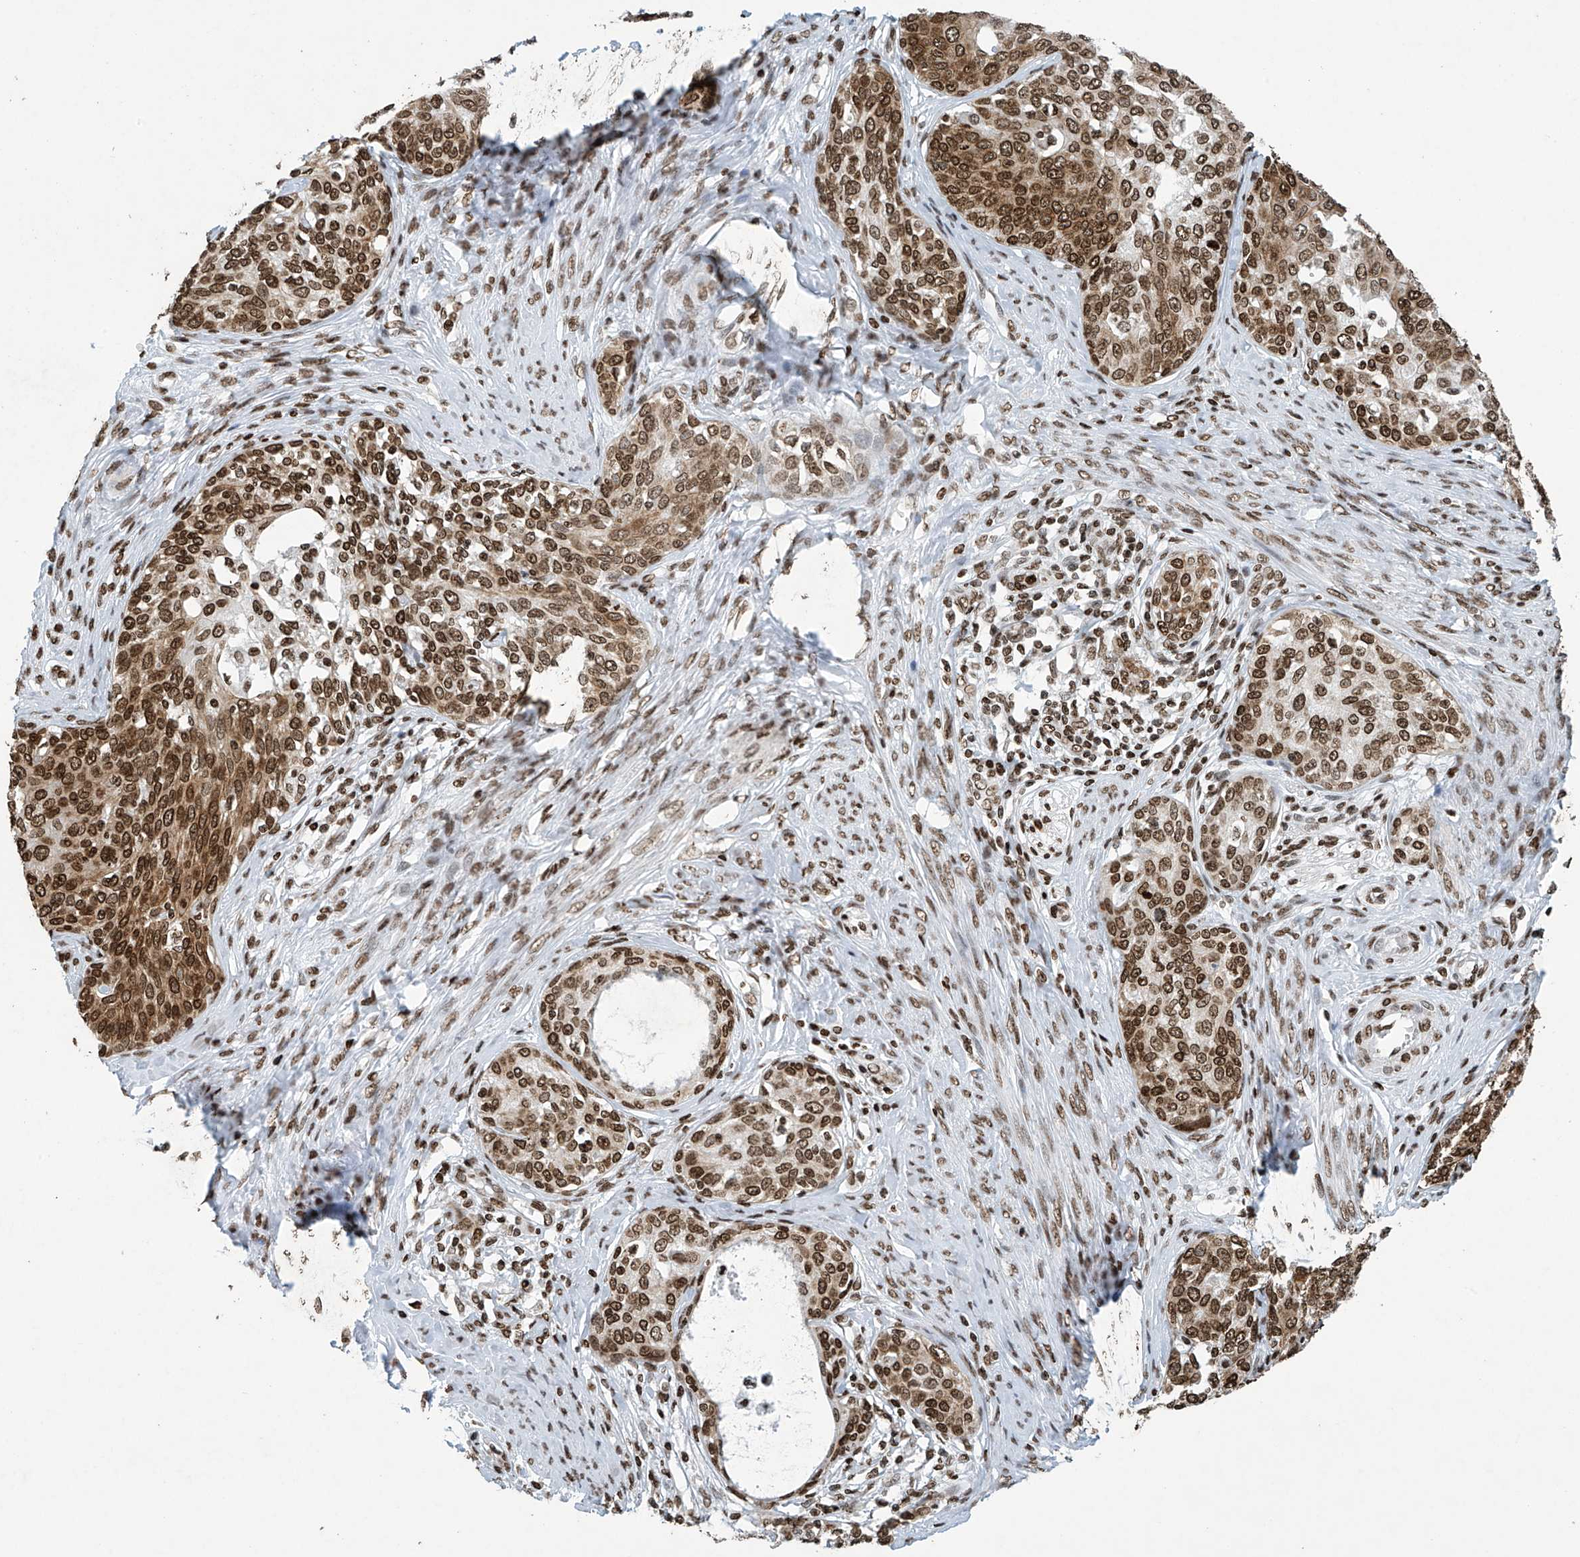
{"staining": {"intensity": "strong", "quantity": ">75%", "location": "cytoplasmic/membranous,nuclear"}, "tissue": "cervical cancer", "cell_type": "Tumor cells", "image_type": "cancer", "snomed": [{"axis": "morphology", "description": "Squamous cell carcinoma, NOS"}, {"axis": "morphology", "description": "Adenocarcinoma, NOS"}, {"axis": "topography", "description": "Cervix"}], "caption": "Protein staining of cervical cancer tissue shows strong cytoplasmic/membranous and nuclear positivity in about >75% of tumor cells.", "gene": "H4C16", "patient": {"sex": "female", "age": 52}}